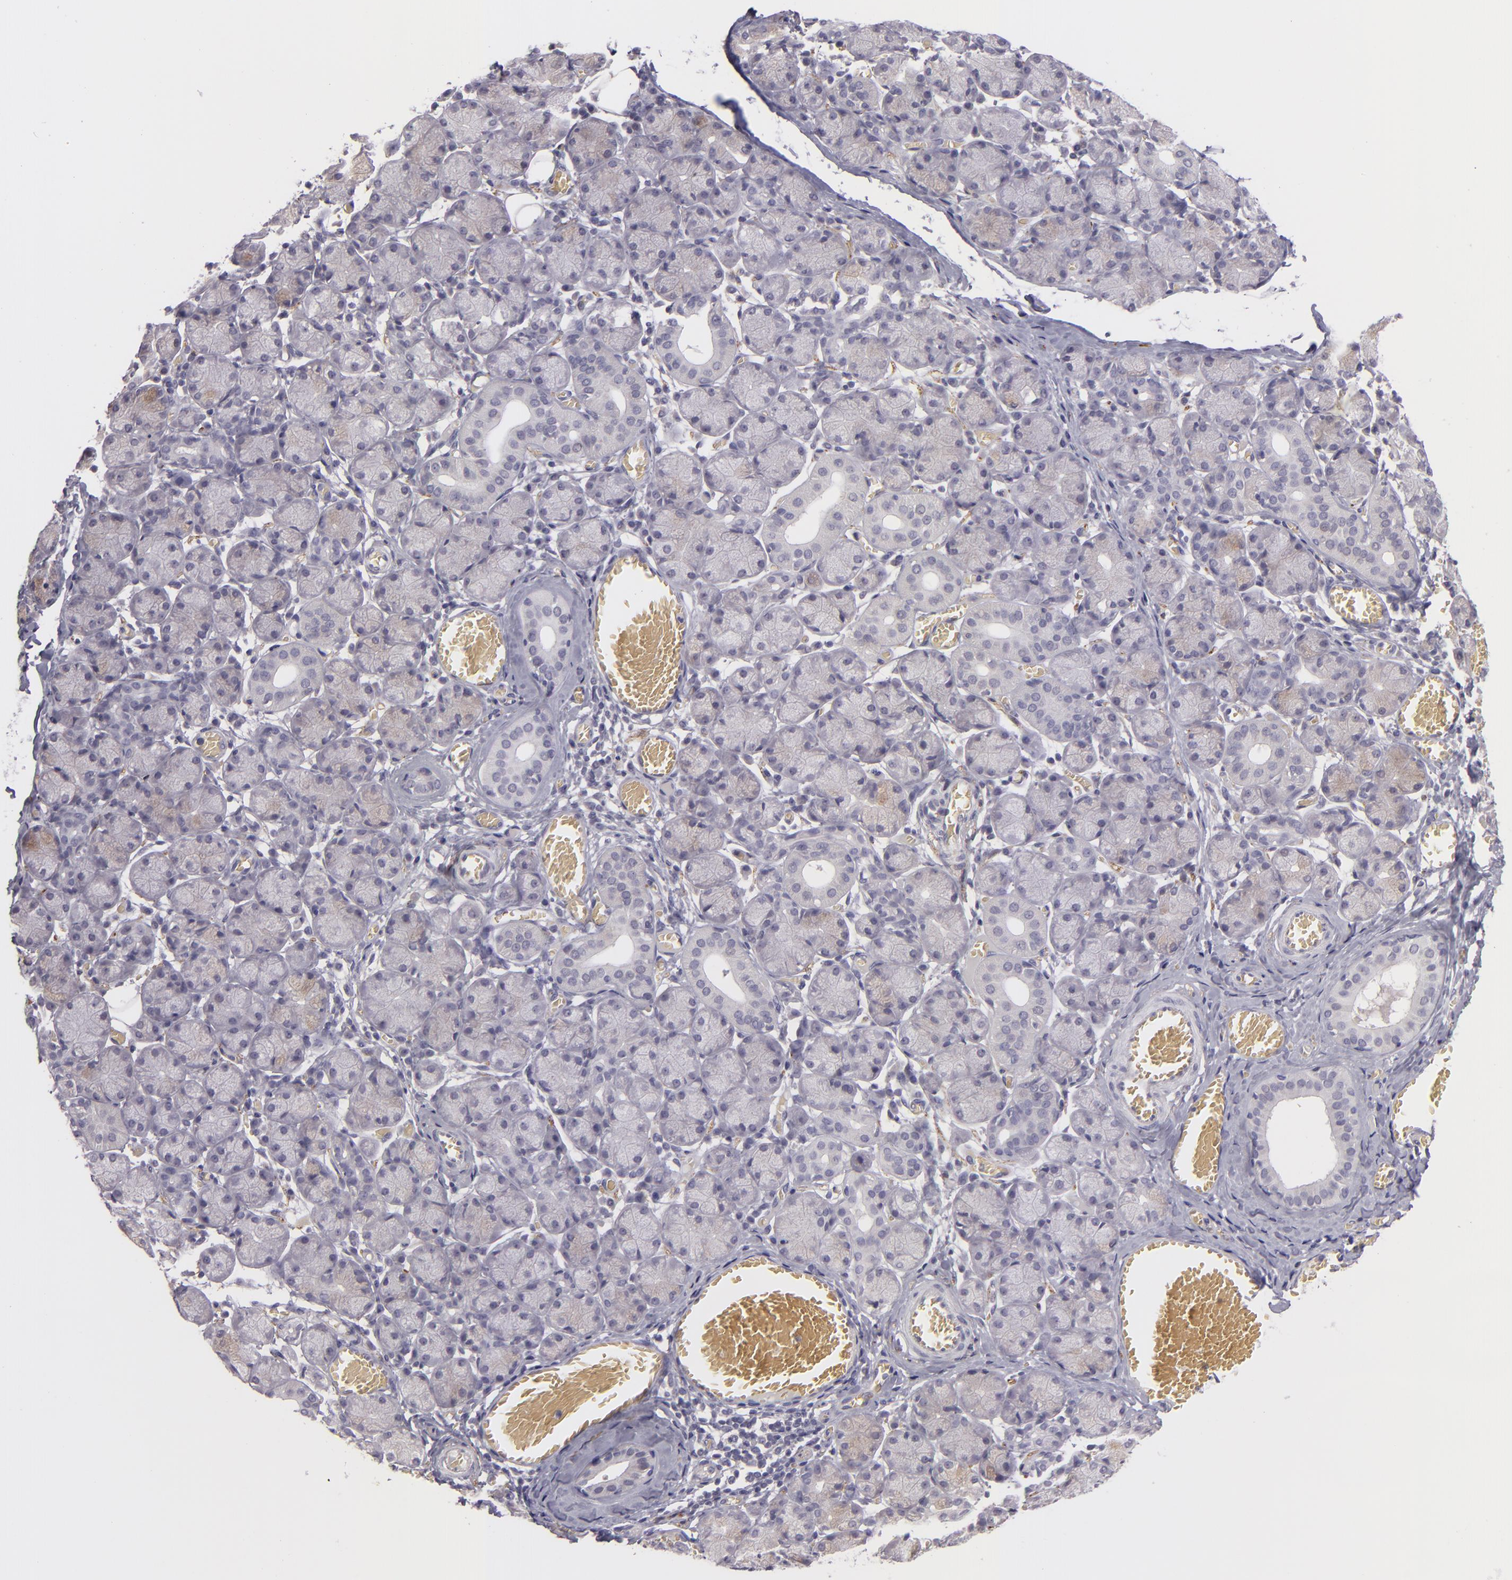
{"staining": {"intensity": "weak", "quantity": "<25%", "location": "cytoplasmic/membranous"}, "tissue": "salivary gland", "cell_type": "Glandular cells", "image_type": "normal", "snomed": [{"axis": "morphology", "description": "Normal tissue, NOS"}, {"axis": "topography", "description": "Salivary gland"}], "caption": "Glandular cells are negative for protein expression in normal human salivary gland. (DAB (3,3'-diaminobenzidine) IHC visualized using brightfield microscopy, high magnification).", "gene": "SNCB", "patient": {"sex": "female", "age": 24}}